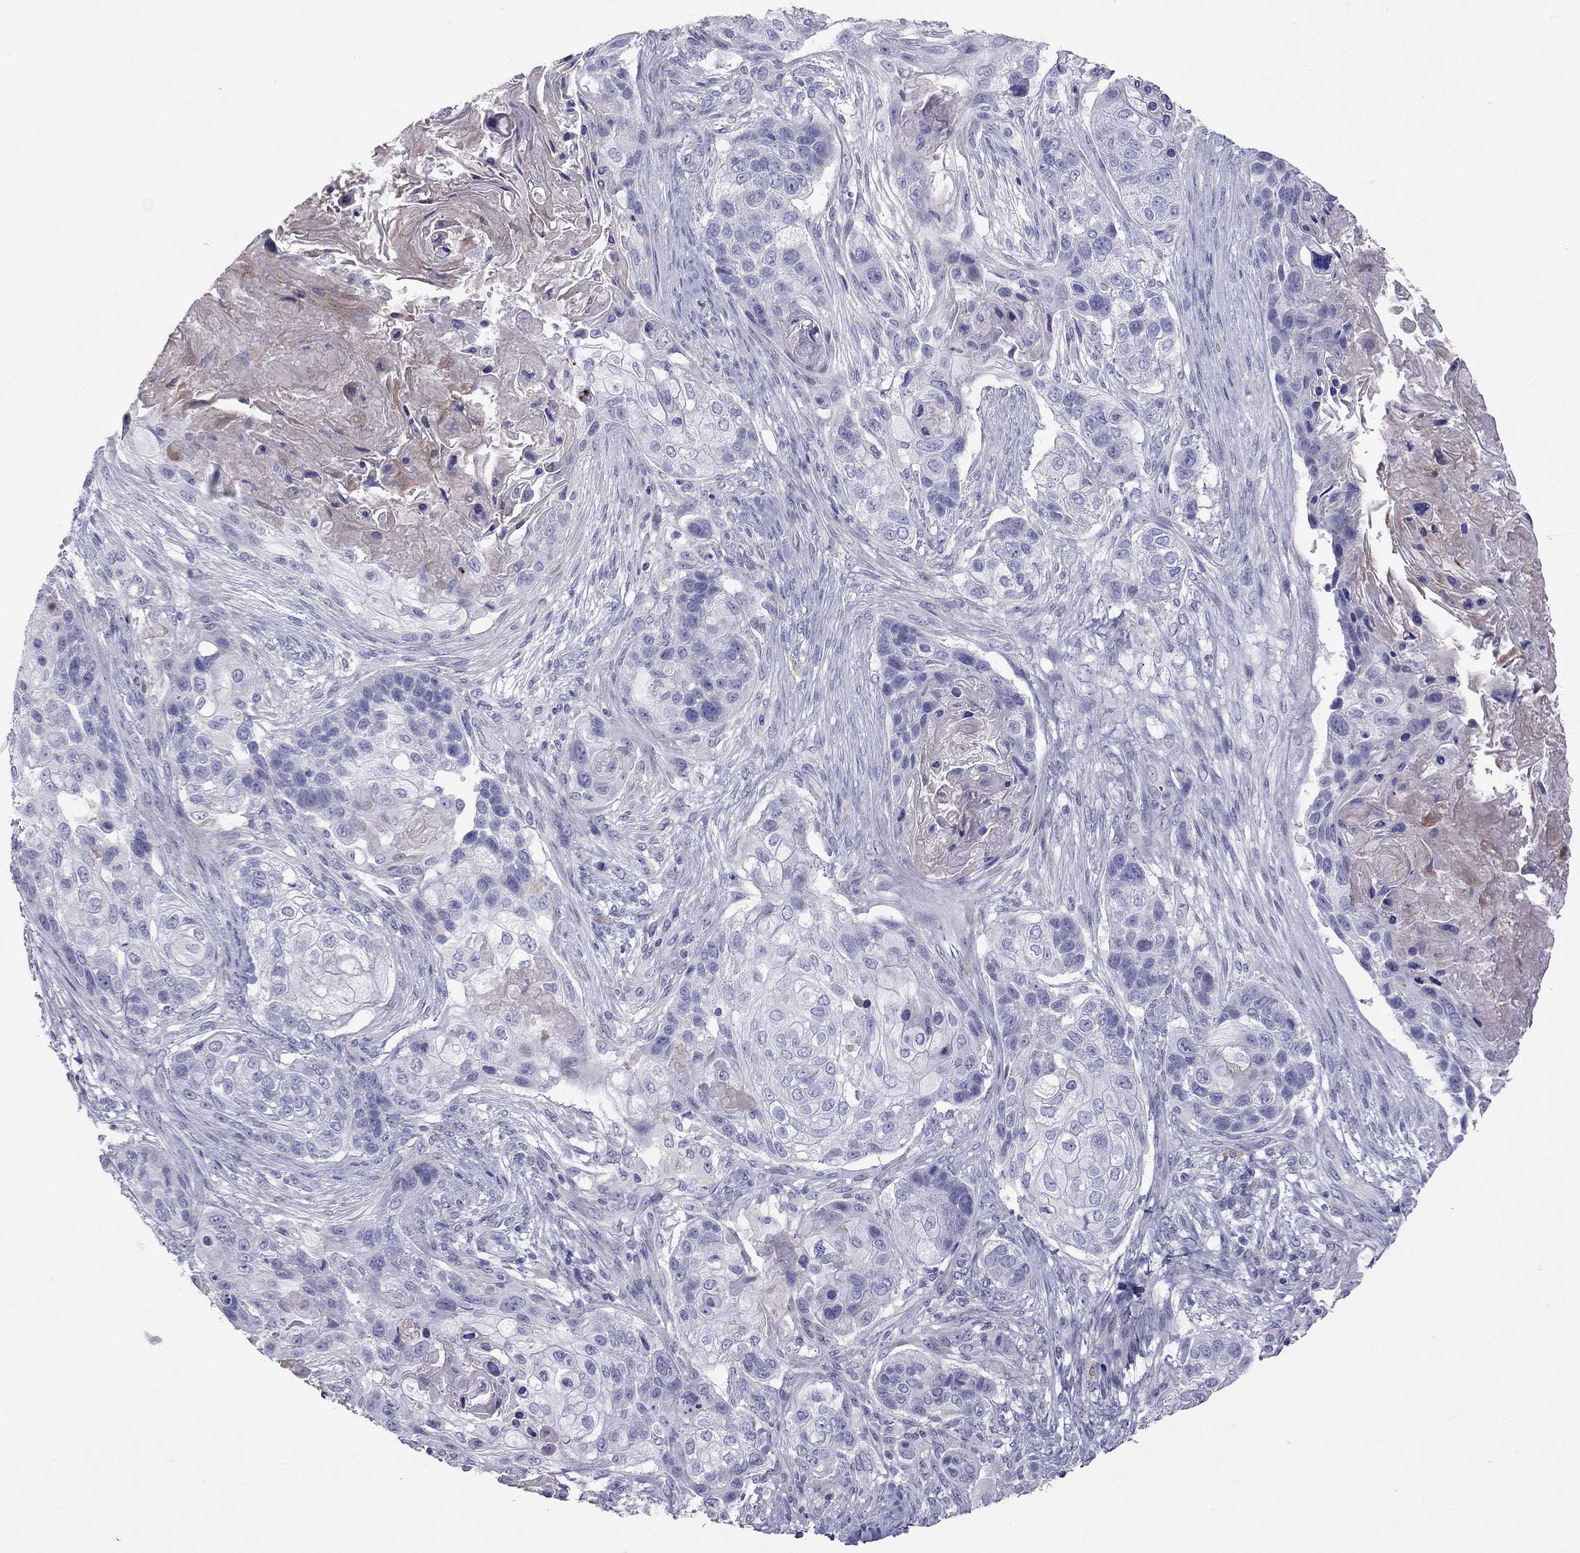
{"staining": {"intensity": "negative", "quantity": "none", "location": "none"}, "tissue": "lung cancer", "cell_type": "Tumor cells", "image_type": "cancer", "snomed": [{"axis": "morphology", "description": "Squamous cell carcinoma, NOS"}, {"axis": "topography", "description": "Lung"}], "caption": "DAB immunohistochemical staining of lung cancer (squamous cell carcinoma) exhibits no significant expression in tumor cells. (DAB (3,3'-diaminobenzidine) immunohistochemistry (IHC) with hematoxylin counter stain).", "gene": "STAR", "patient": {"sex": "male", "age": 69}}